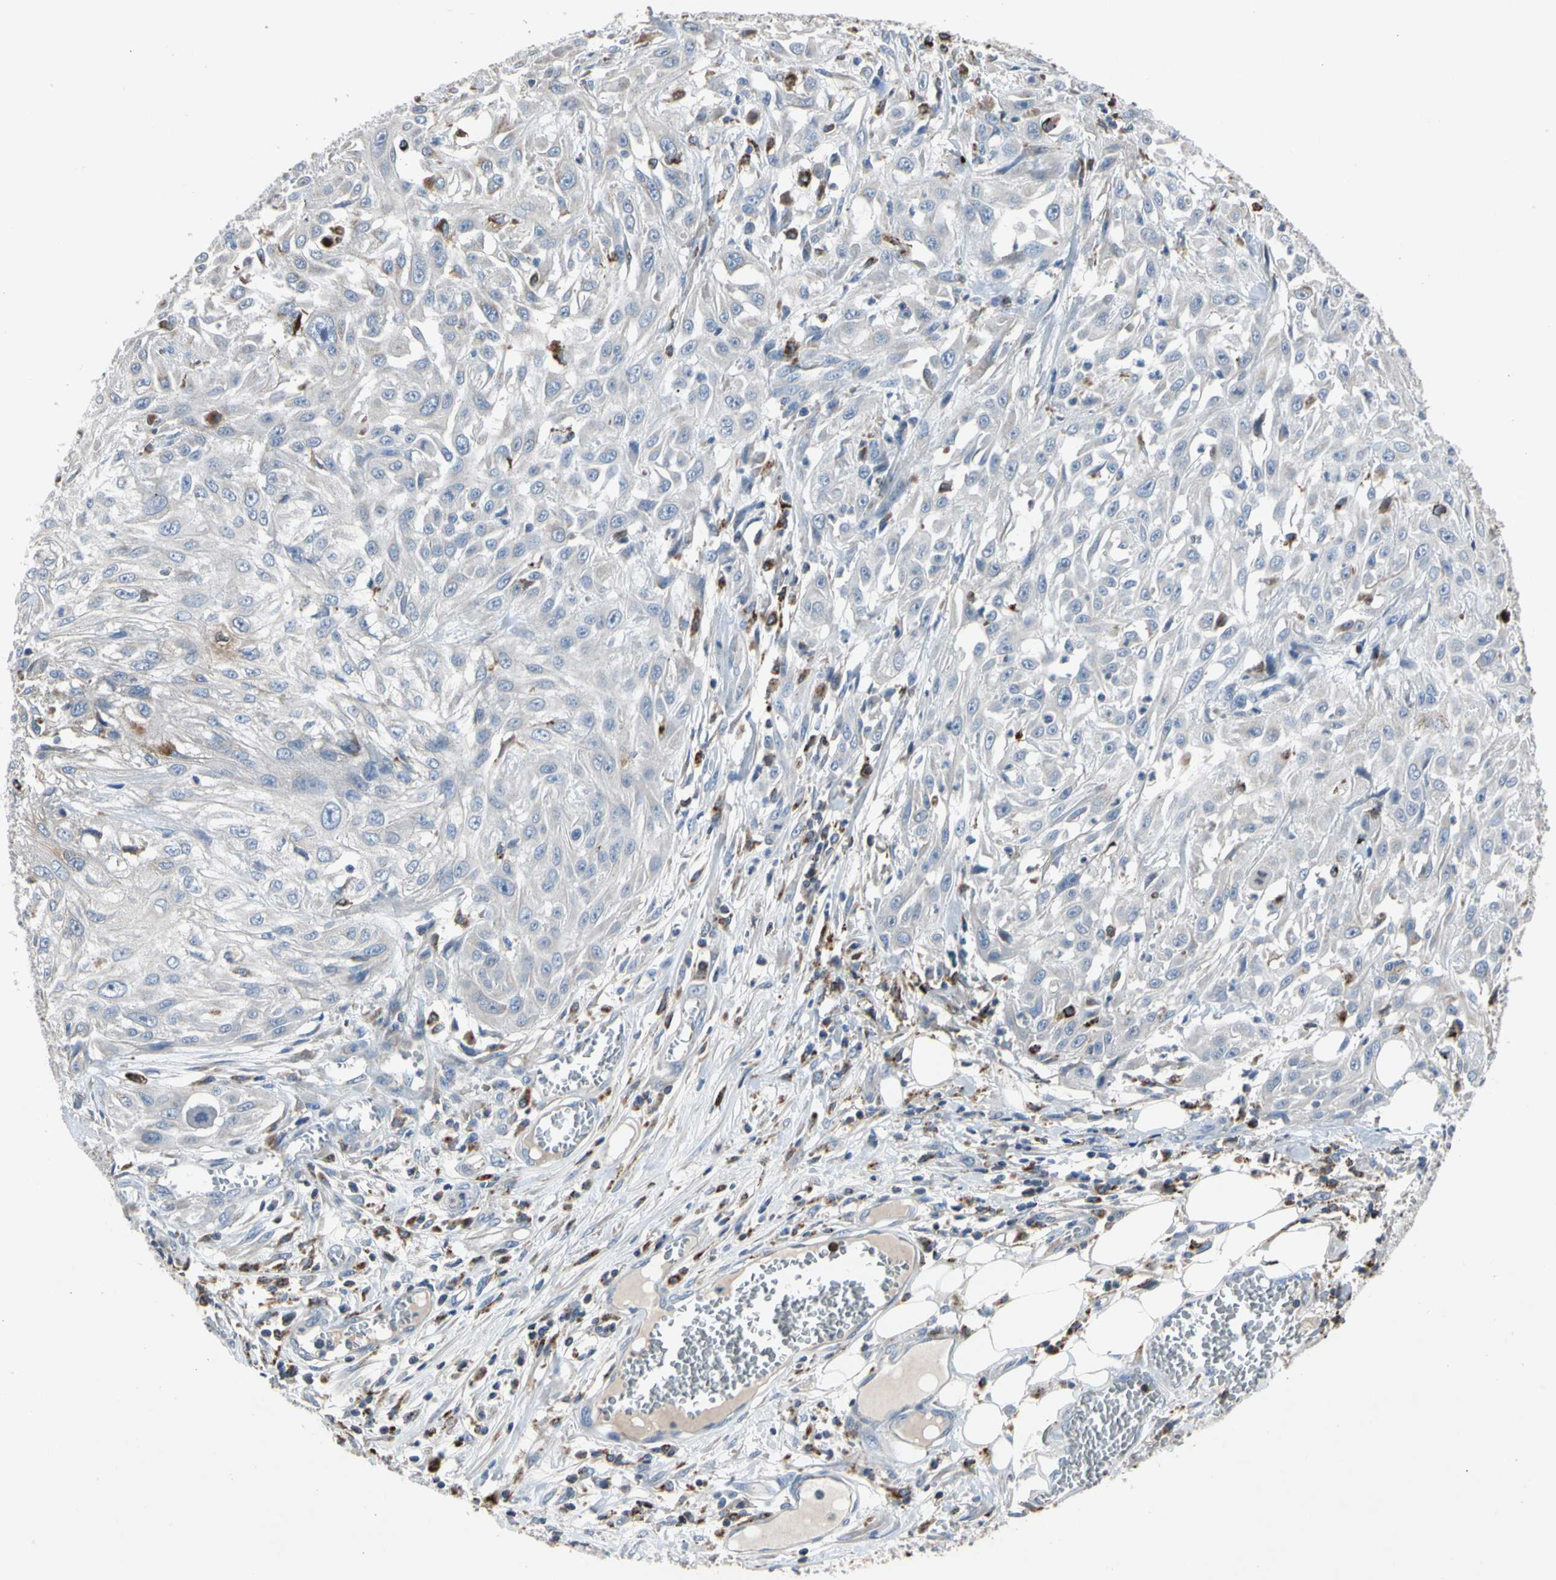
{"staining": {"intensity": "negative", "quantity": "none", "location": "none"}, "tissue": "skin cancer", "cell_type": "Tumor cells", "image_type": "cancer", "snomed": [{"axis": "morphology", "description": "Squamous cell carcinoma, NOS"}, {"axis": "topography", "description": "Skin"}], "caption": "This image is of skin cancer stained with IHC to label a protein in brown with the nuclei are counter-stained blue. There is no positivity in tumor cells.", "gene": "ADA2", "patient": {"sex": "male", "age": 75}}